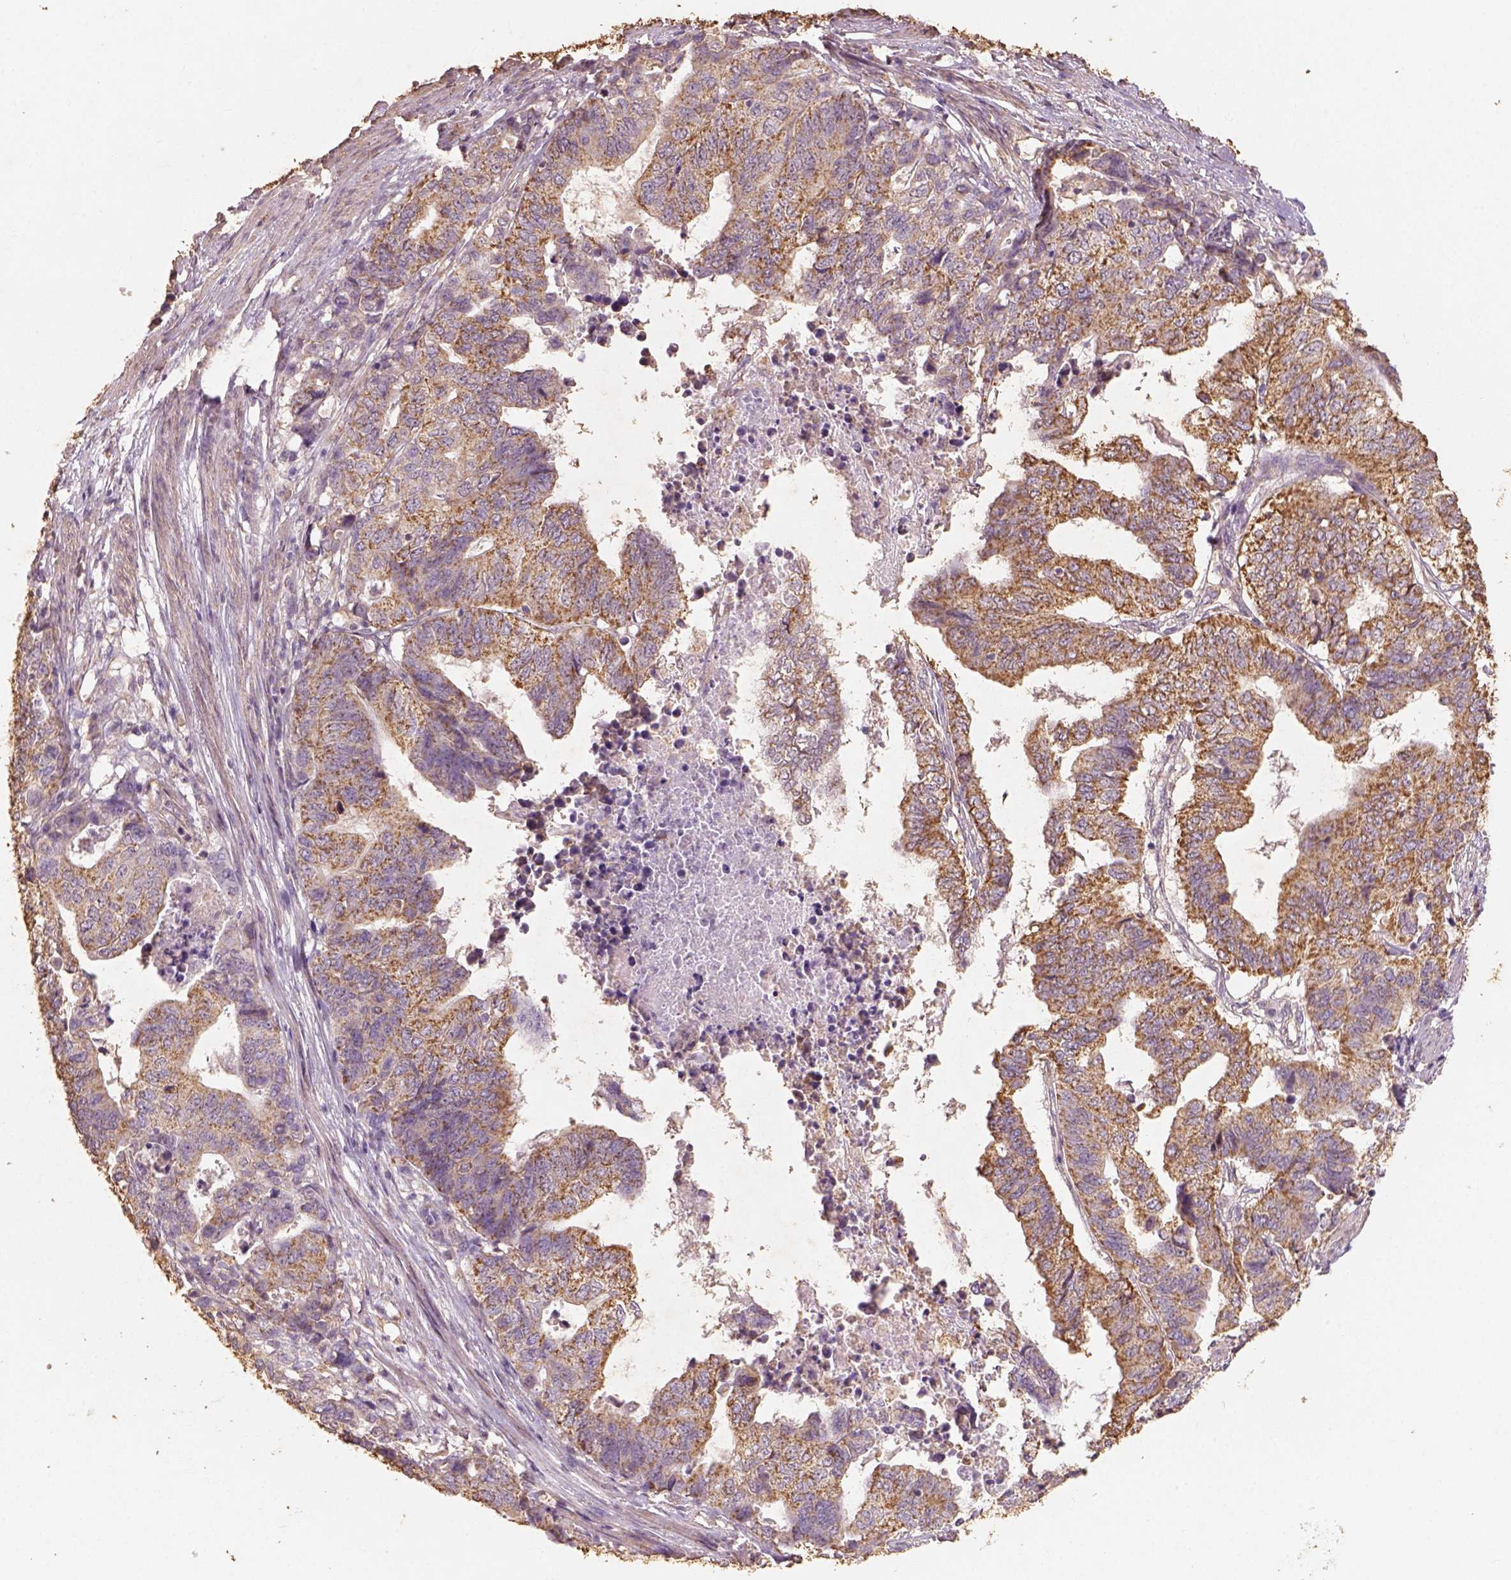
{"staining": {"intensity": "strong", "quantity": ">75%", "location": "cytoplasmic/membranous"}, "tissue": "stomach cancer", "cell_type": "Tumor cells", "image_type": "cancer", "snomed": [{"axis": "morphology", "description": "Adenocarcinoma, NOS"}, {"axis": "topography", "description": "Stomach, upper"}], "caption": "A brown stain labels strong cytoplasmic/membranous staining of a protein in adenocarcinoma (stomach) tumor cells.", "gene": "AP2B1", "patient": {"sex": "female", "age": 67}}